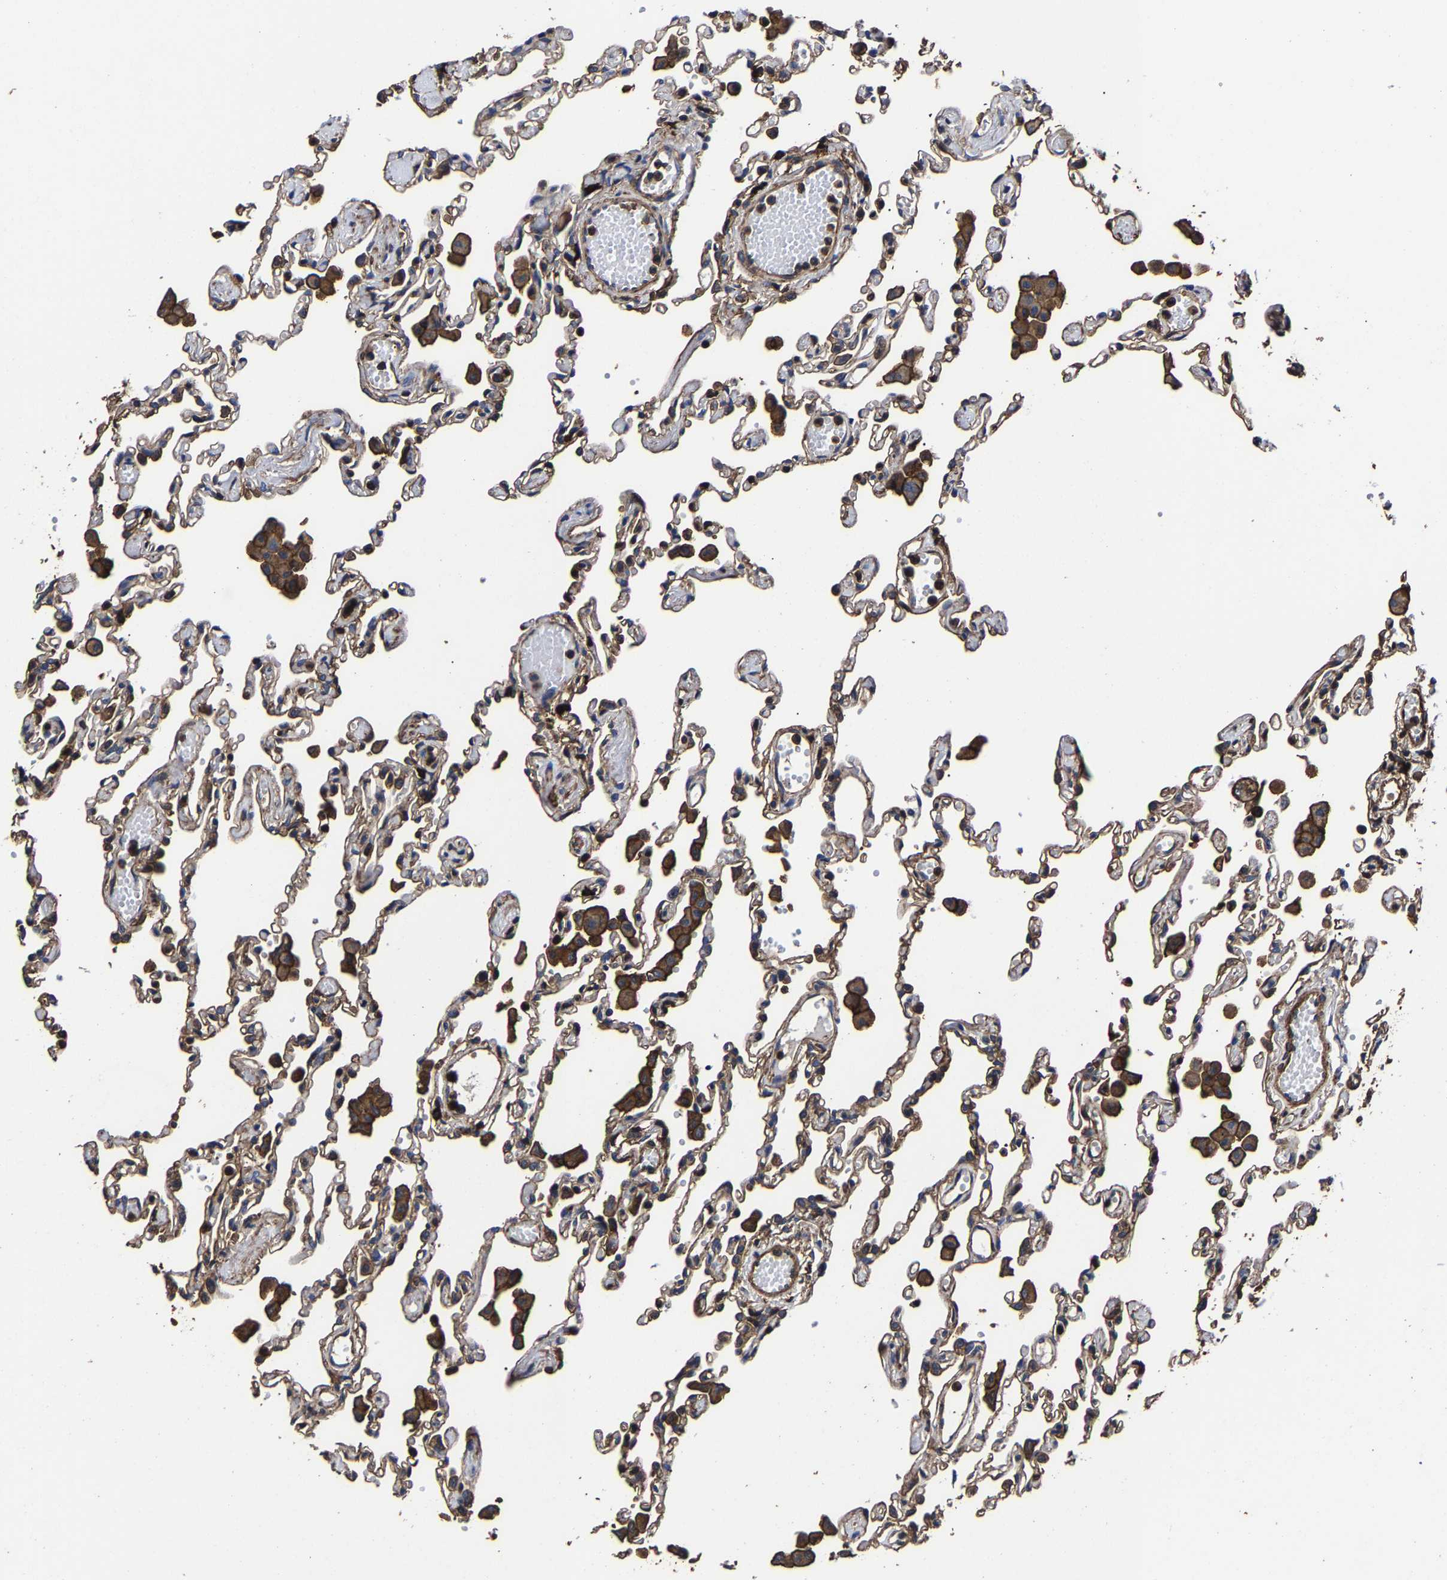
{"staining": {"intensity": "moderate", "quantity": ">75%", "location": "cytoplasmic/membranous"}, "tissue": "lung", "cell_type": "Alveolar cells", "image_type": "normal", "snomed": [{"axis": "morphology", "description": "Normal tissue, NOS"}, {"axis": "topography", "description": "Bronchus"}, {"axis": "topography", "description": "Lung"}], "caption": "Immunohistochemical staining of benign lung demonstrates medium levels of moderate cytoplasmic/membranous positivity in approximately >75% of alveolar cells. Using DAB (brown) and hematoxylin (blue) stains, captured at high magnification using brightfield microscopy.", "gene": "SSH3", "patient": {"sex": "female", "age": 49}}